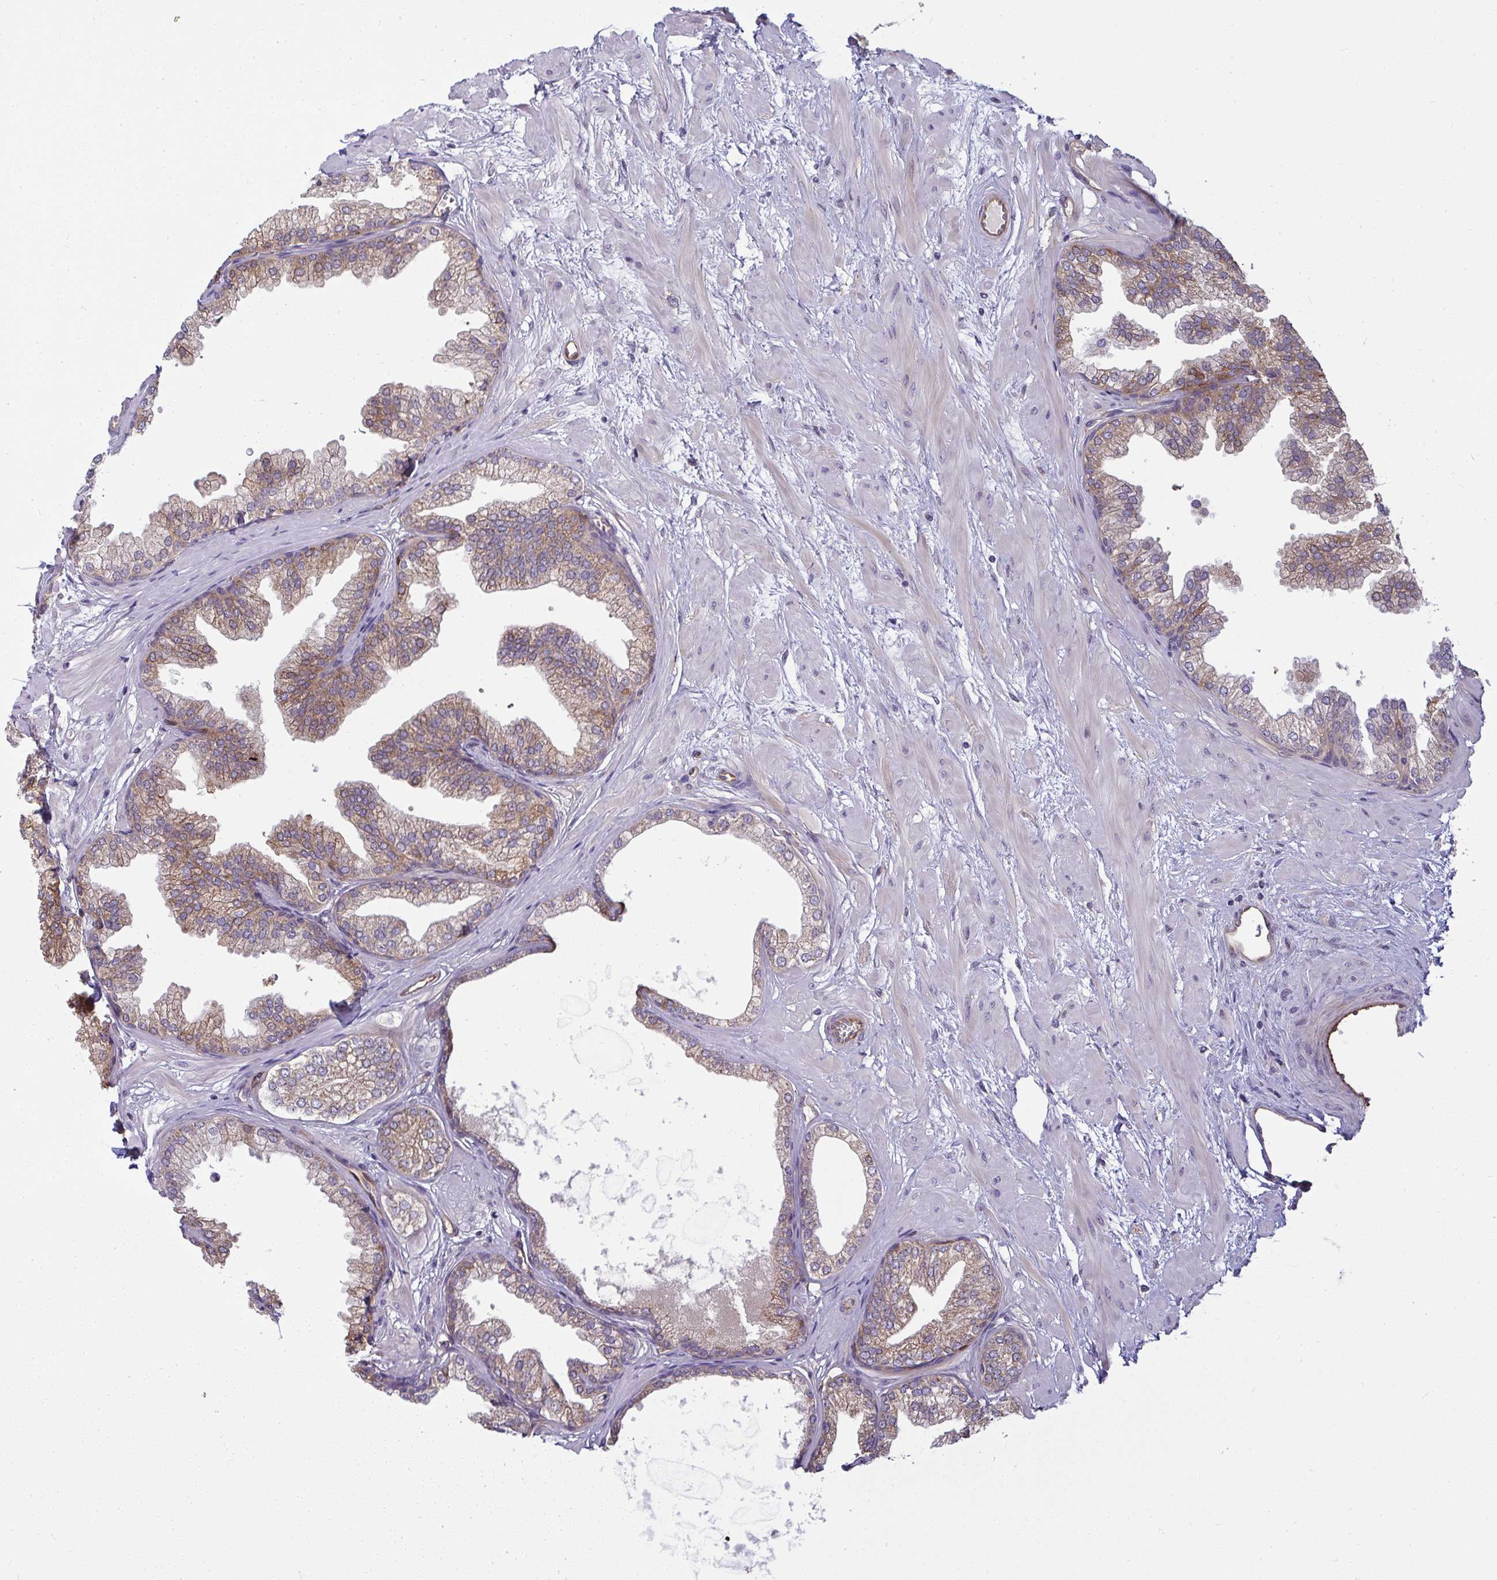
{"staining": {"intensity": "moderate", "quantity": ">75%", "location": "cytoplasmic/membranous"}, "tissue": "prostate", "cell_type": "Glandular cells", "image_type": "normal", "snomed": [{"axis": "morphology", "description": "Normal tissue, NOS"}, {"axis": "topography", "description": "Prostate"}], "caption": "A high-resolution image shows immunohistochemistry staining of benign prostate, which displays moderate cytoplasmic/membranous expression in about >75% of glandular cells. The protein of interest is stained brown, and the nuclei are stained in blue (DAB (3,3'-diaminobenzidine) IHC with brightfield microscopy, high magnification).", "gene": "IFIT3", "patient": {"sex": "male", "age": 37}}